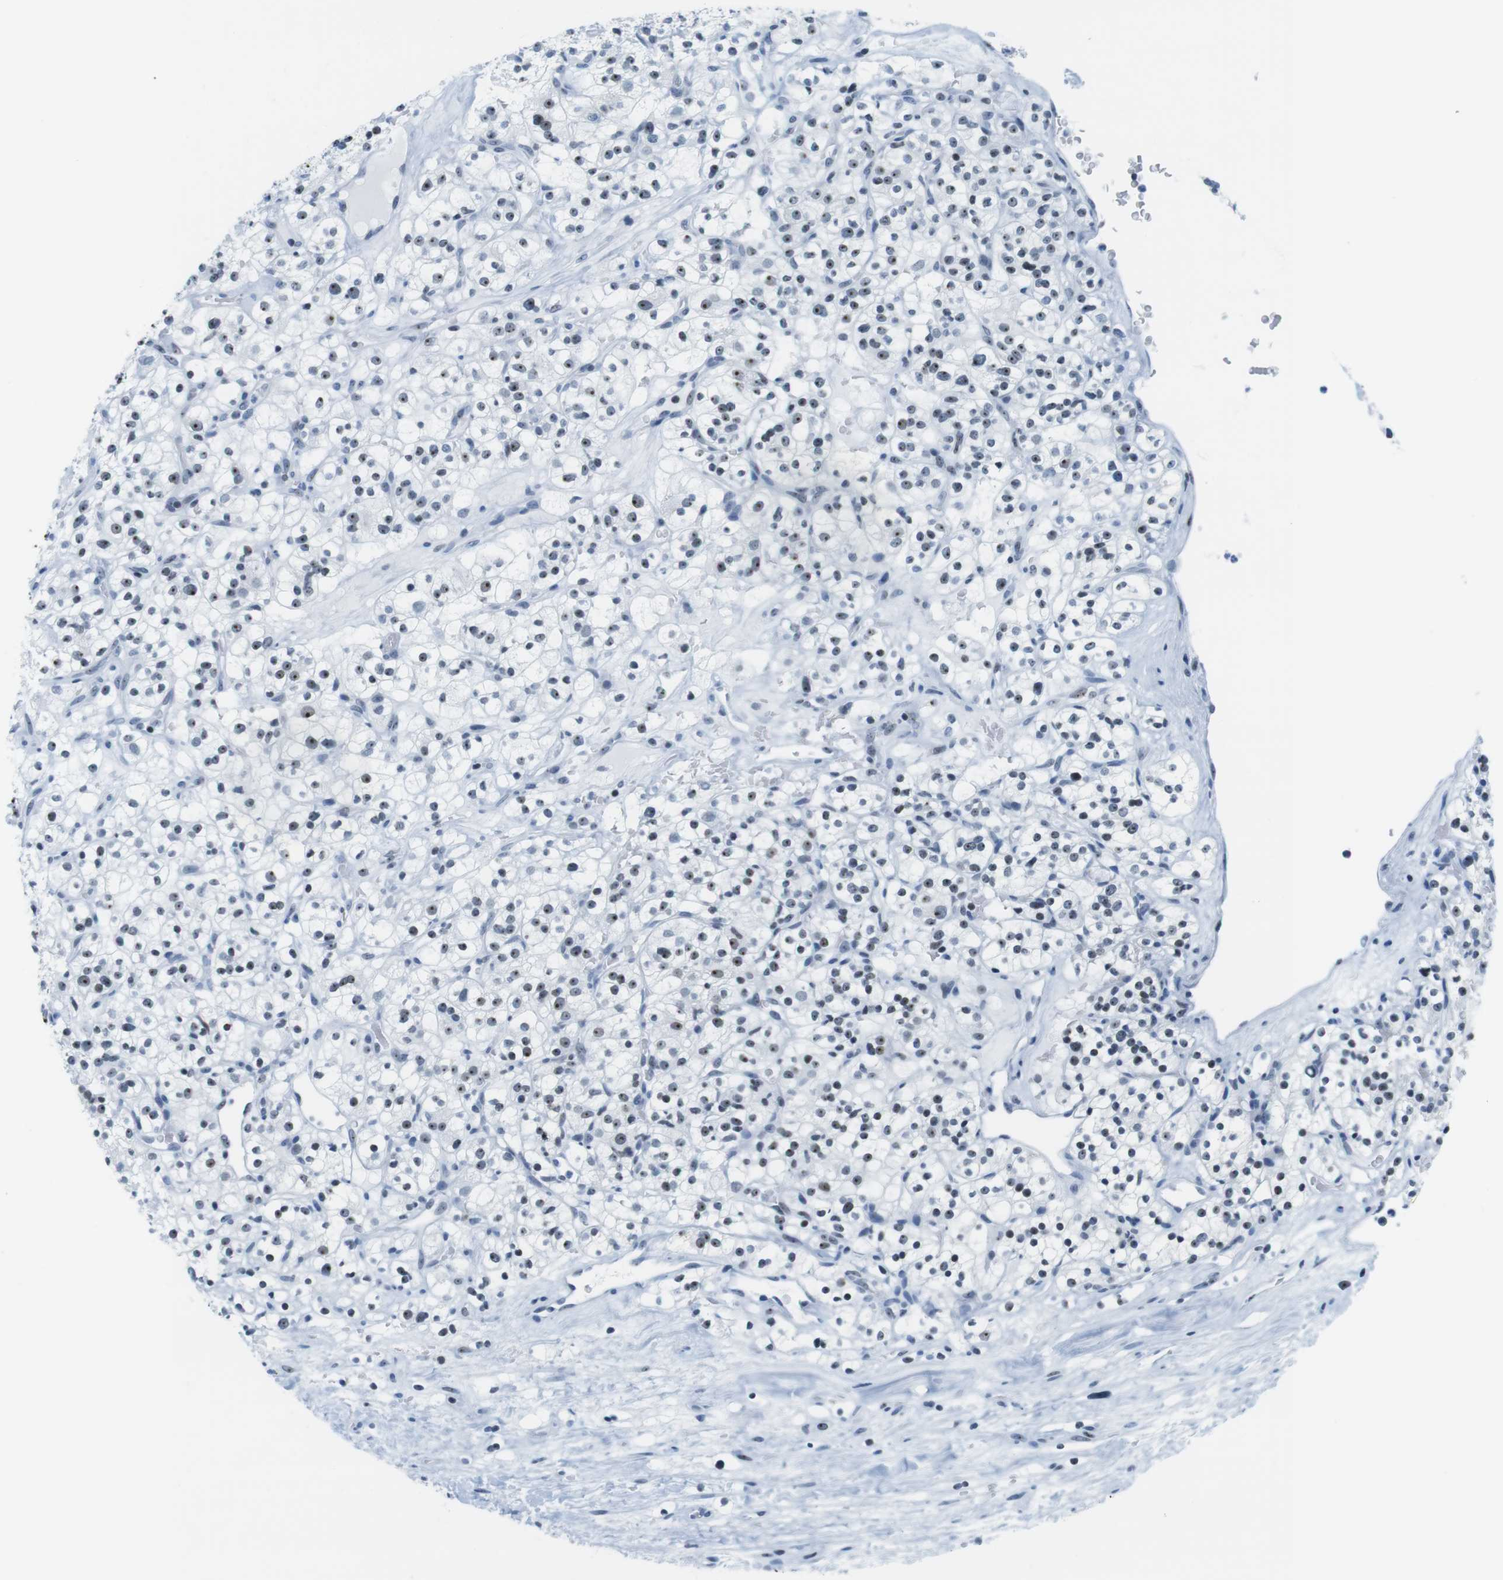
{"staining": {"intensity": "moderate", "quantity": ">75%", "location": "nuclear"}, "tissue": "renal cancer", "cell_type": "Tumor cells", "image_type": "cancer", "snomed": [{"axis": "morphology", "description": "Normal tissue, NOS"}, {"axis": "morphology", "description": "Adenocarcinoma, NOS"}, {"axis": "topography", "description": "Kidney"}], "caption": "About >75% of tumor cells in renal cancer (adenocarcinoma) display moderate nuclear protein expression as visualized by brown immunohistochemical staining.", "gene": "NIFK", "patient": {"sex": "female", "age": 72}}